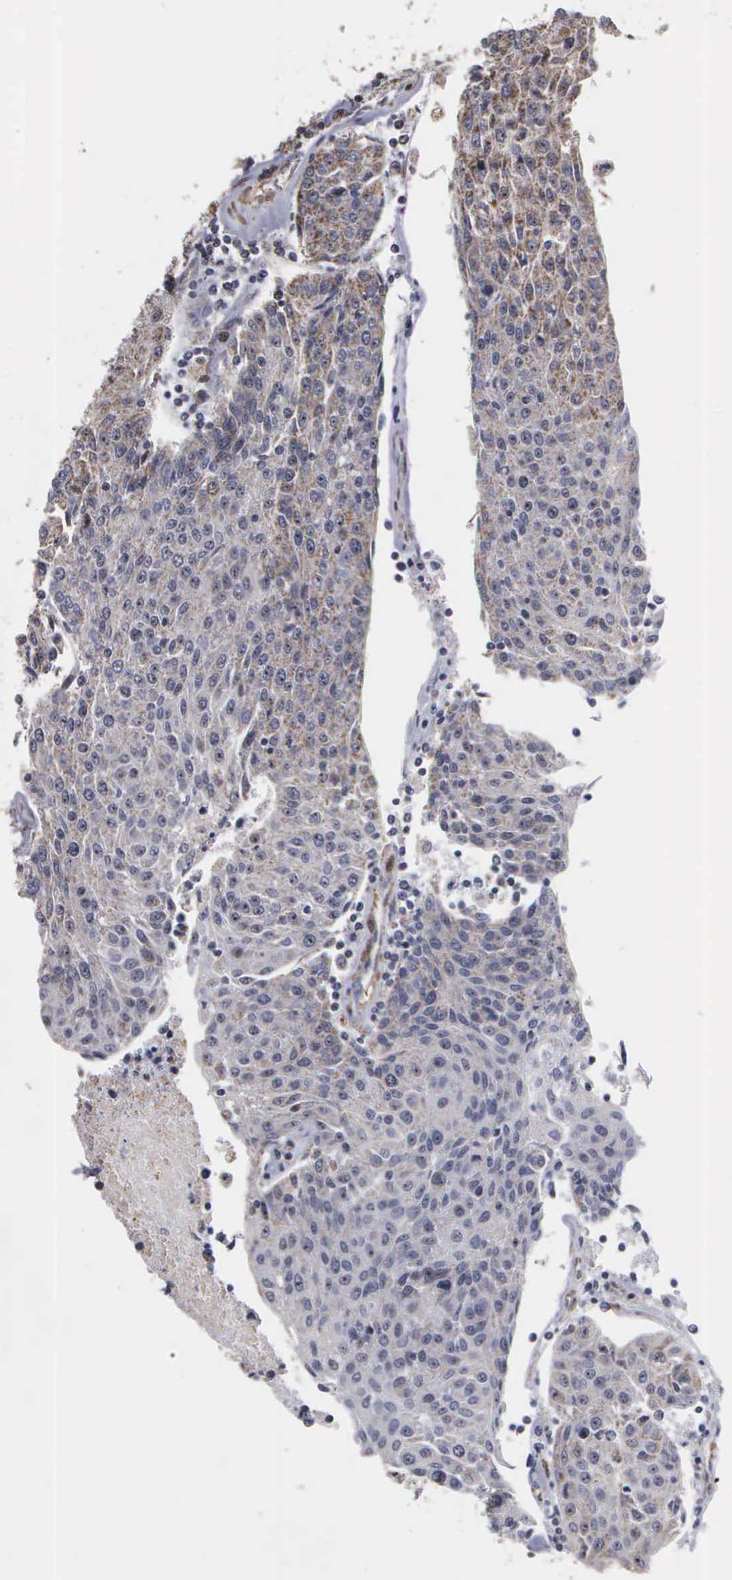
{"staining": {"intensity": "weak", "quantity": "<25%", "location": "cytoplasmic/membranous"}, "tissue": "urothelial cancer", "cell_type": "Tumor cells", "image_type": "cancer", "snomed": [{"axis": "morphology", "description": "Urothelial carcinoma, High grade"}, {"axis": "topography", "description": "Urinary bladder"}], "caption": "This is a image of immunohistochemistry staining of urothelial carcinoma (high-grade), which shows no staining in tumor cells. (IHC, brightfield microscopy, high magnification).", "gene": "NGDN", "patient": {"sex": "female", "age": 85}}